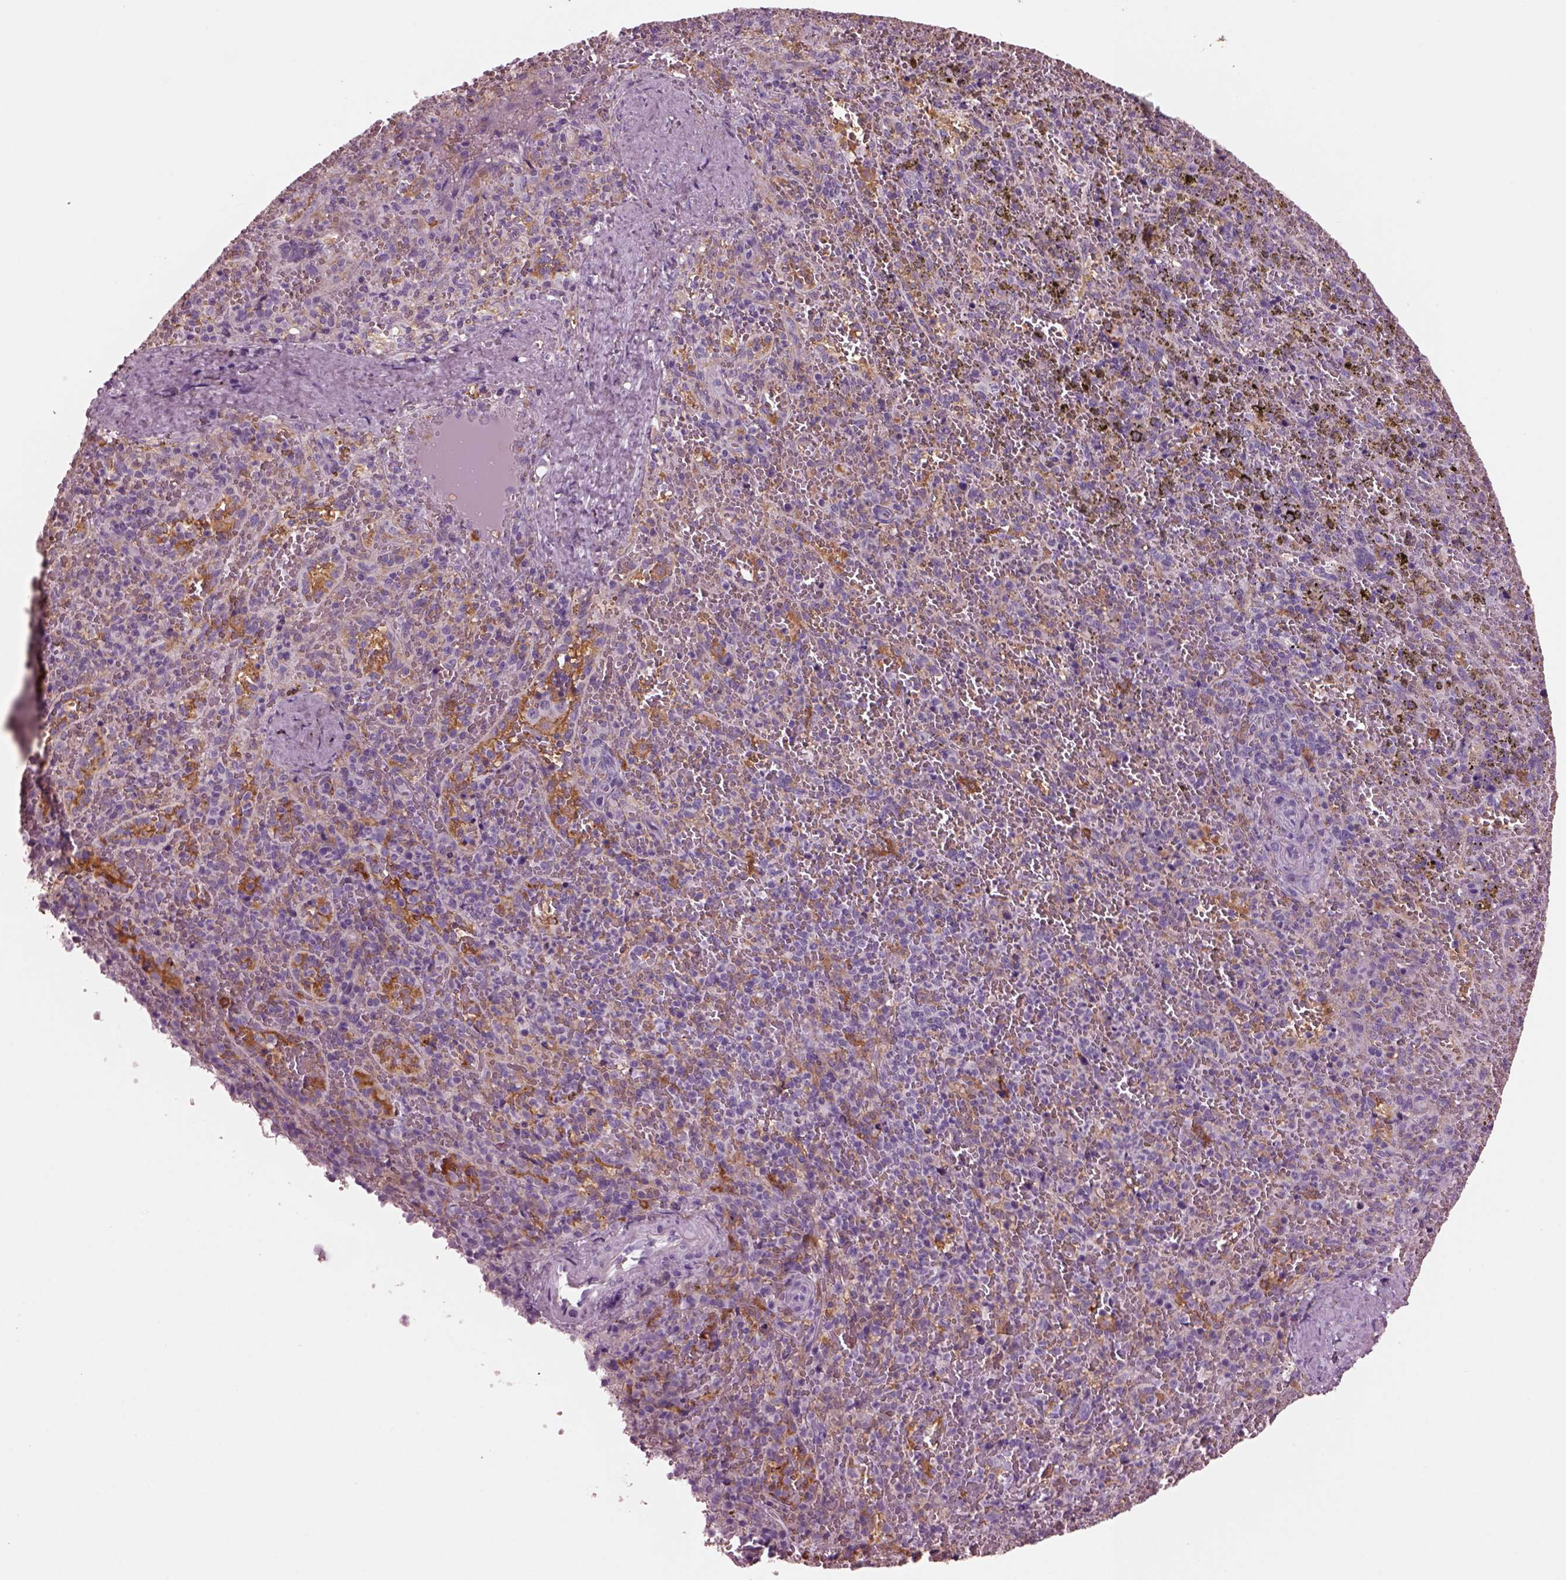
{"staining": {"intensity": "moderate", "quantity": "<25%", "location": "cytoplasmic/membranous"}, "tissue": "spleen", "cell_type": "Cells in red pulp", "image_type": "normal", "snomed": [{"axis": "morphology", "description": "Normal tissue, NOS"}, {"axis": "topography", "description": "Spleen"}], "caption": "IHC image of unremarkable spleen: spleen stained using IHC displays low levels of moderate protein expression localized specifically in the cytoplasmic/membranous of cells in red pulp, appearing as a cytoplasmic/membranous brown color.", "gene": "SHTN1", "patient": {"sex": "female", "age": 50}}